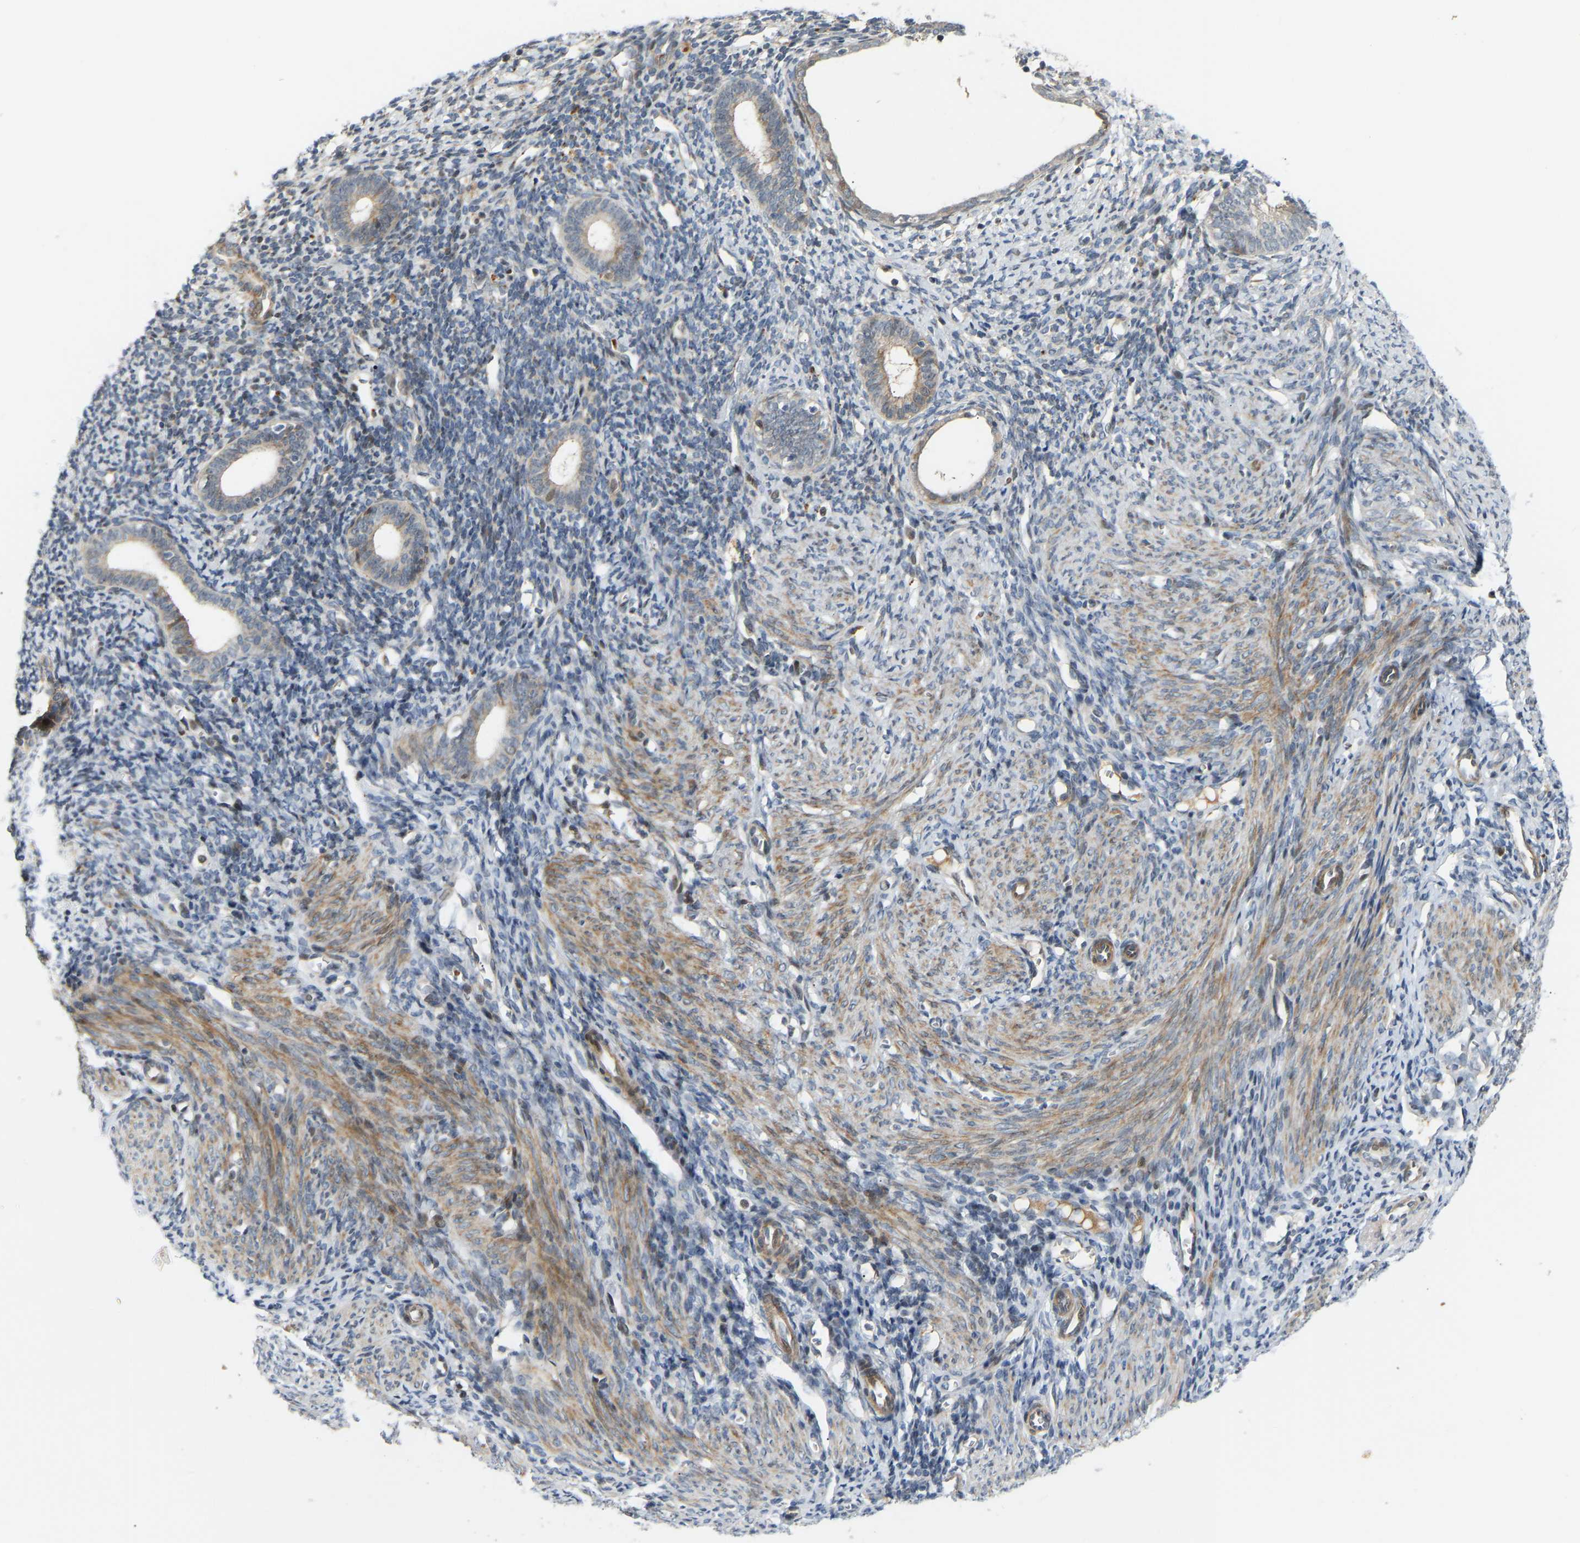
{"staining": {"intensity": "moderate", "quantity": "<25%", "location": "cytoplasmic/membranous"}, "tissue": "endometrium", "cell_type": "Cells in endometrial stroma", "image_type": "normal", "snomed": [{"axis": "morphology", "description": "Normal tissue, NOS"}, {"axis": "morphology", "description": "Adenocarcinoma, NOS"}, {"axis": "topography", "description": "Endometrium"}], "caption": "Moderate cytoplasmic/membranous positivity for a protein is seen in approximately <25% of cells in endometrial stroma of benign endometrium using IHC.", "gene": "POGLUT2", "patient": {"sex": "female", "age": 57}}